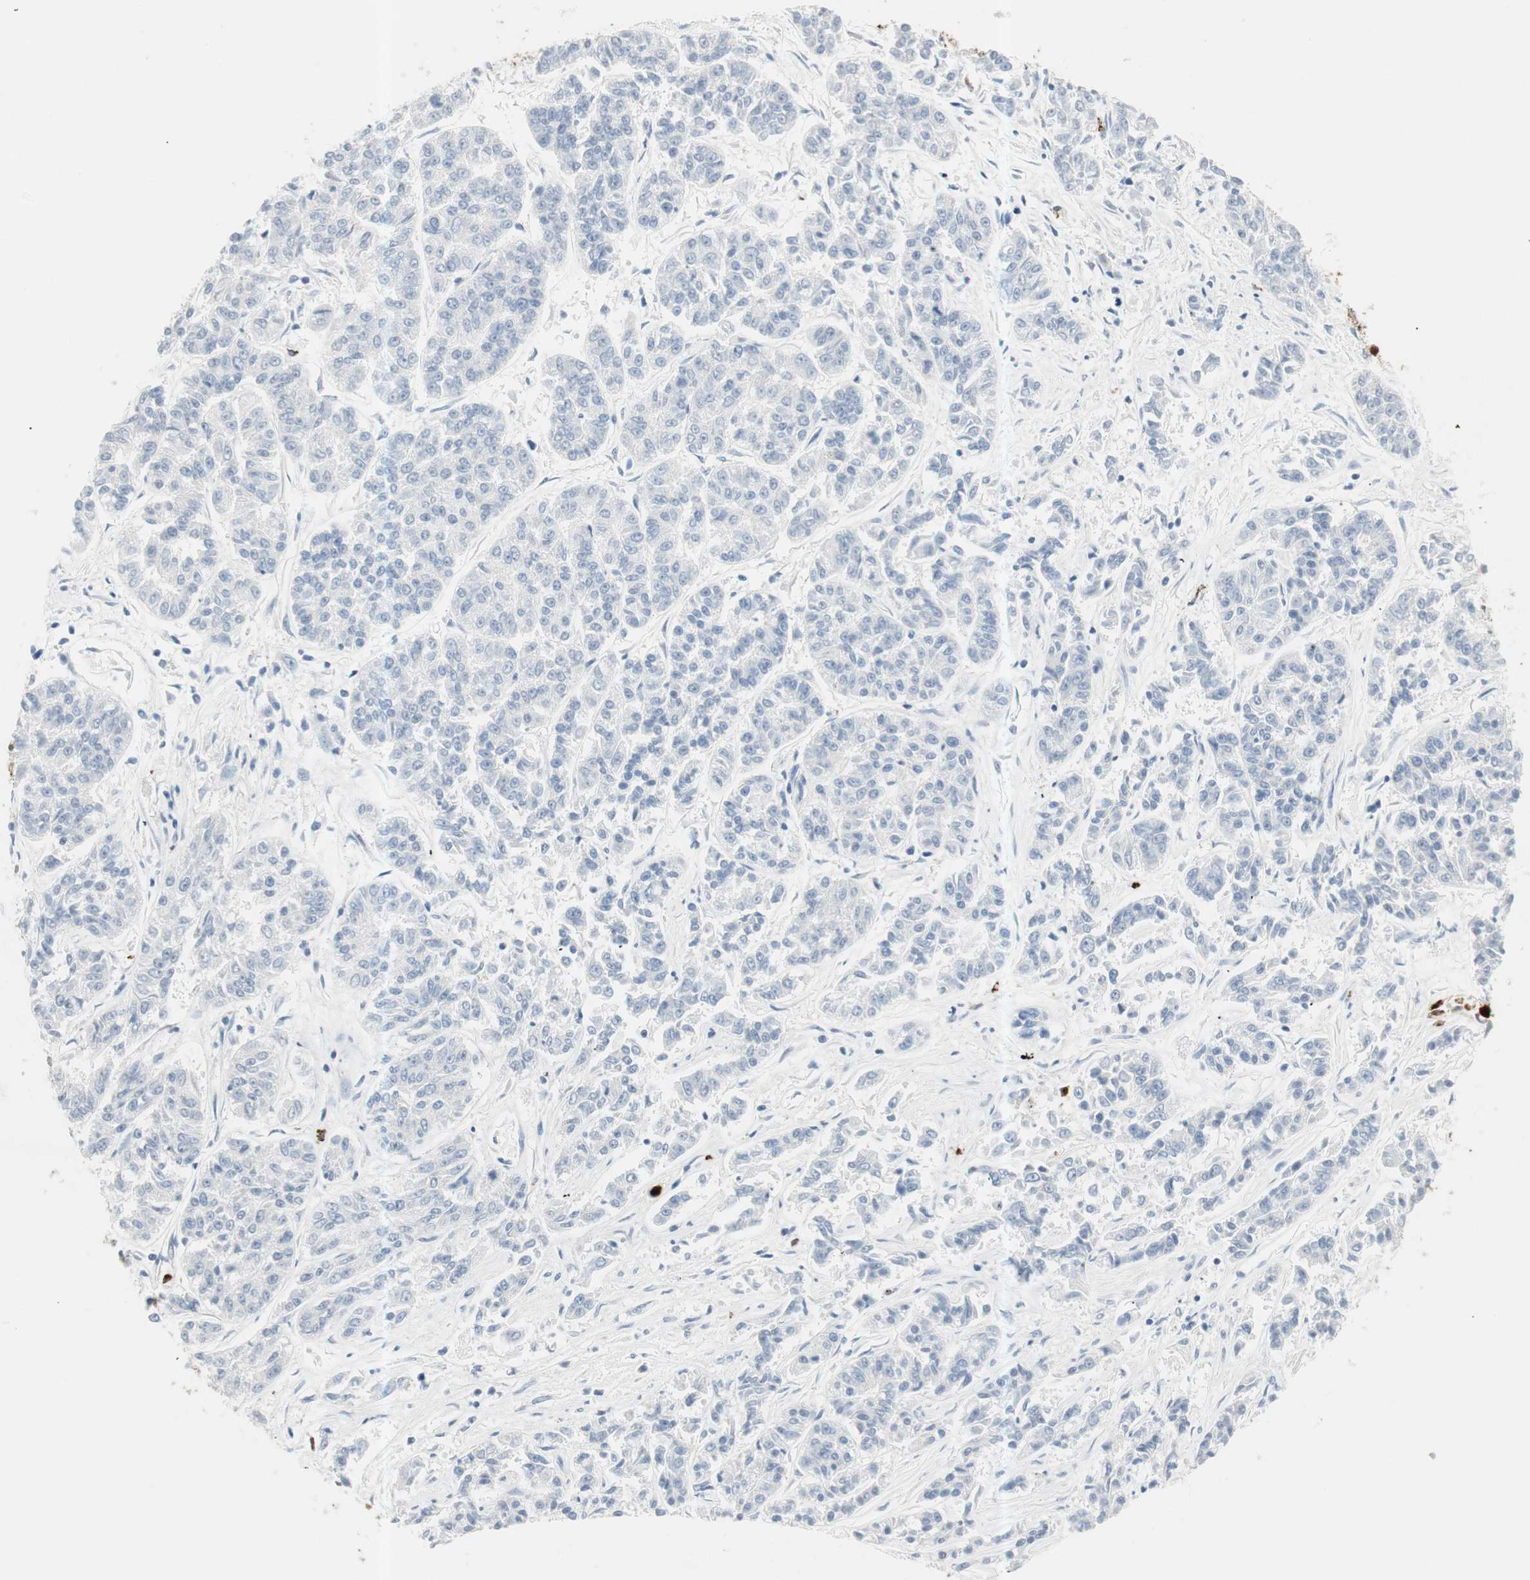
{"staining": {"intensity": "negative", "quantity": "none", "location": "none"}, "tissue": "lung cancer", "cell_type": "Tumor cells", "image_type": "cancer", "snomed": [{"axis": "morphology", "description": "Adenocarcinoma, NOS"}, {"axis": "topography", "description": "Lung"}], "caption": "A high-resolution photomicrograph shows IHC staining of lung cancer, which displays no significant staining in tumor cells.", "gene": "PRTN3", "patient": {"sex": "male", "age": 84}}